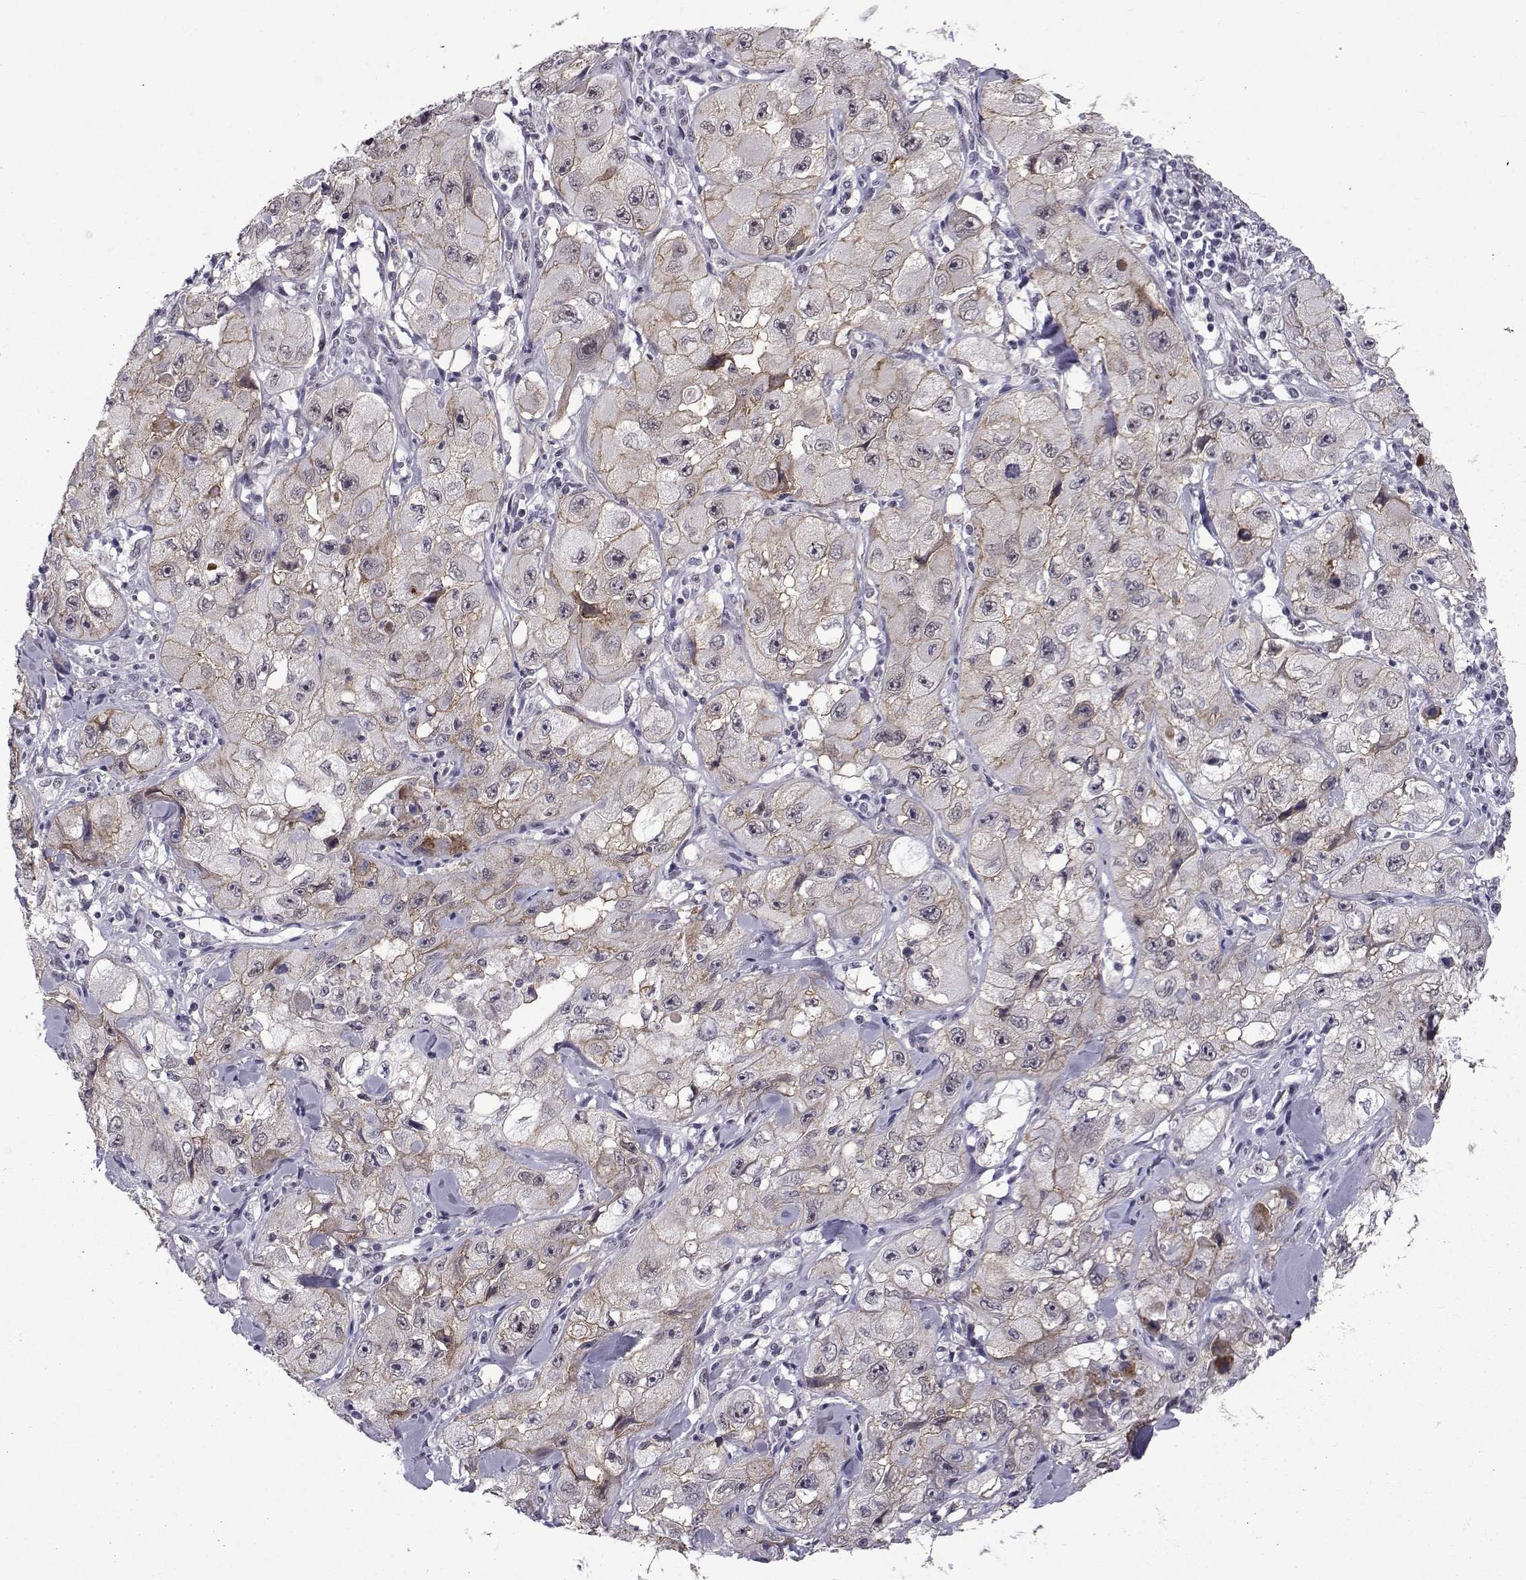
{"staining": {"intensity": "negative", "quantity": "none", "location": "none"}, "tissue": "skin cancer", "cell_type": "Tumor cells", "image_type": "cancer", "snomed": [{"axis": "morphology", "description": "Squamous cell carcinoma, NOS"}, {"axis": "topography", "description": "Skin"}, {"axis": "topography", "description": "Subcutis"}], "caption": "IHC image of human skin squamous cell carcinoma stained for a protein (brown), which displays no staining in tumor cells. (Stains: DAB (3,3'-diaminobenzidine) immunohistochemistry with hematoxylin counter stain, Microscopy: brightfield microscopy at high magnification).", "gene": "RBM24", "patient": {"sex": "male", "age": 73}}